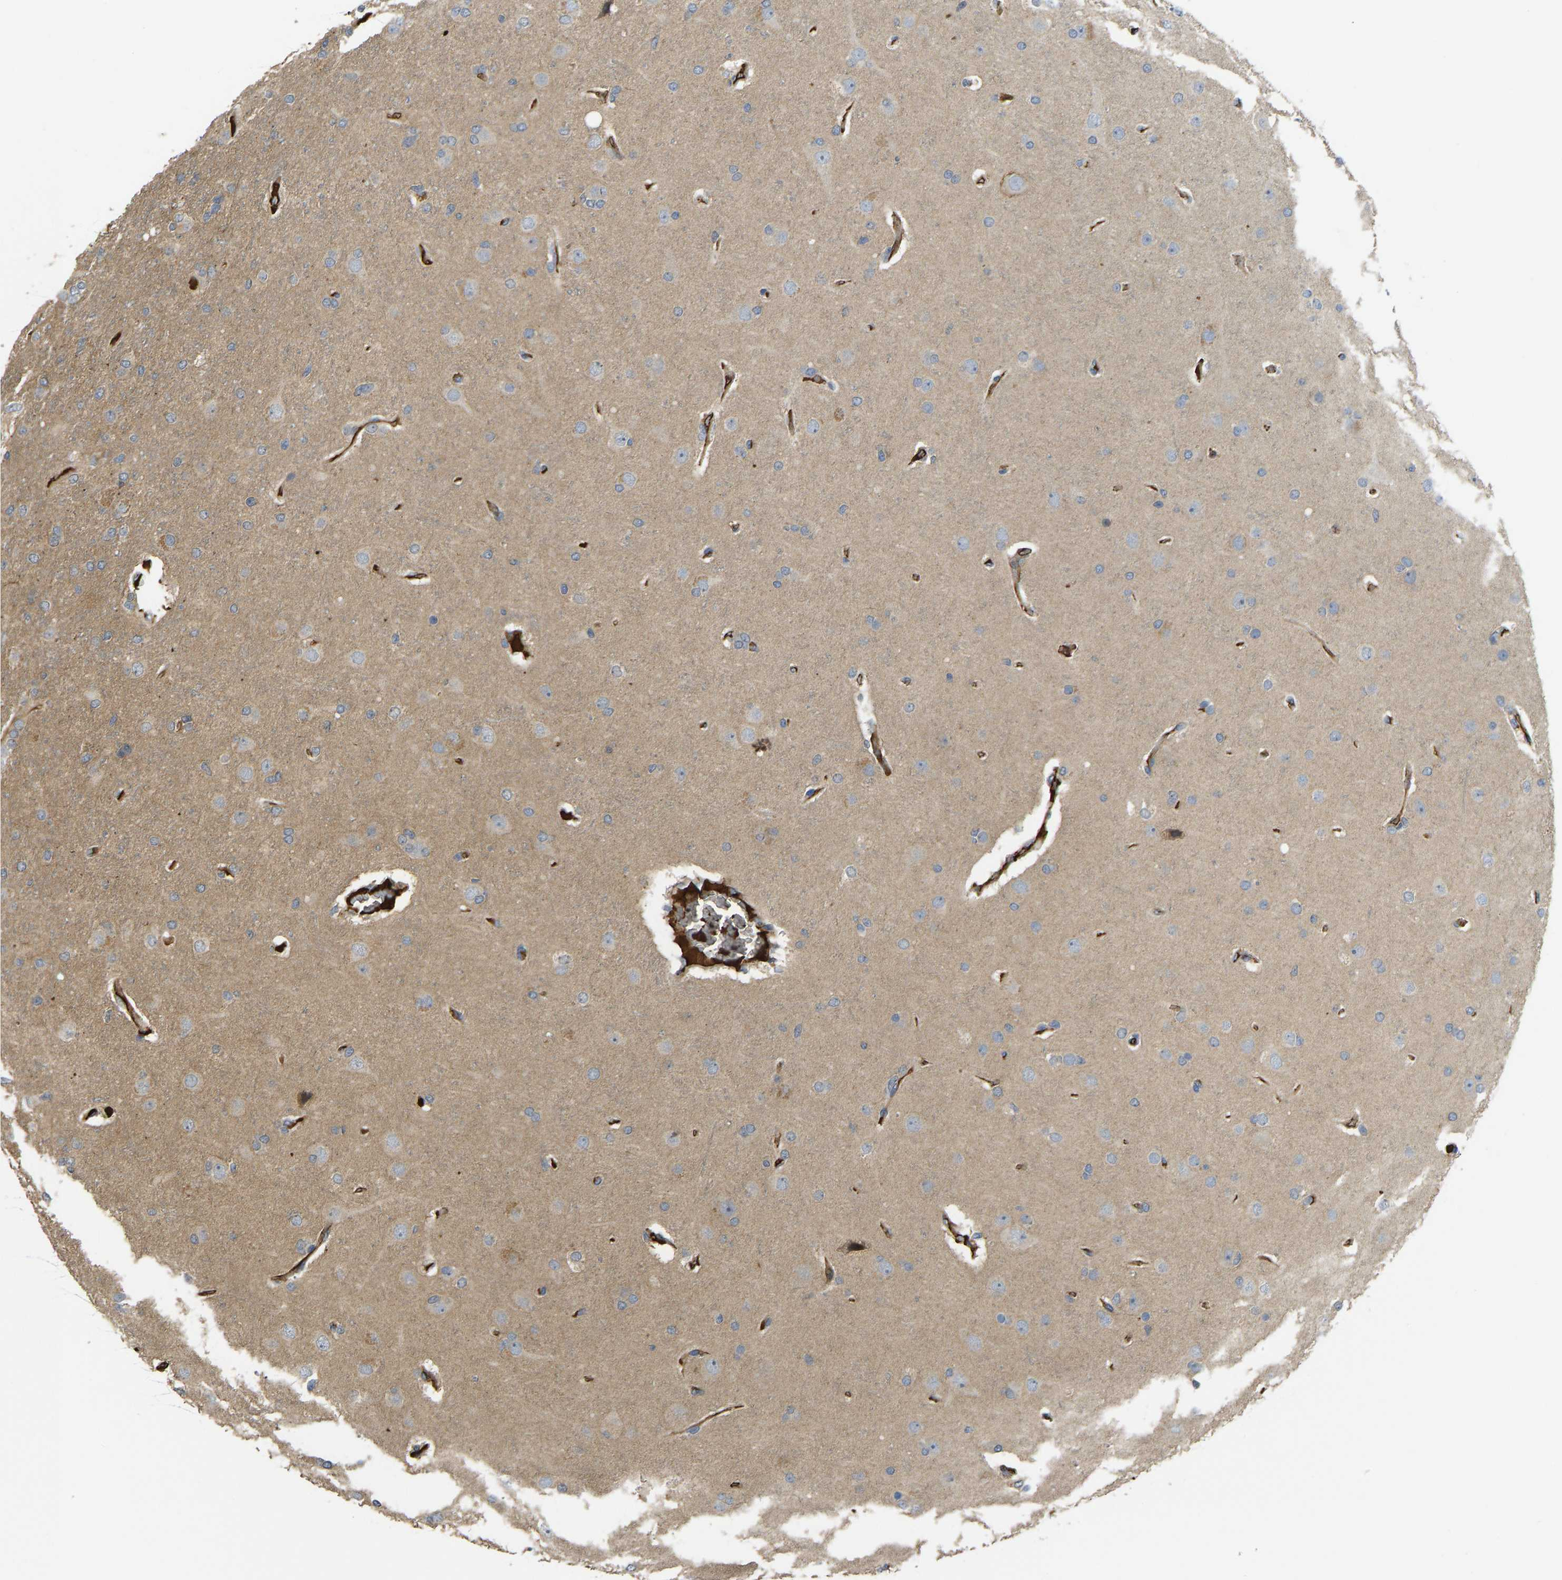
{"staining": {"intensity": "moderate", "quantity": "<25%", "location": "cytoplasmic/membranous"}, "tissue": "glioma", "cell_type": "Tumor cells", "image_type": "cancer", "snomed": [{"axis": "morphology", "description": "Glioma, malignant, High grade"}, {"axis": "topography", "description": "Brain"}], "caption": "High-power microscopy captured an IHC micrograph of glioma, revealing moderate cytoplasmic/membranous staining in approximately <25% of tumor cells.", "gene": "VCPKMT", "patient": {"sex": "female", "age": 58}}